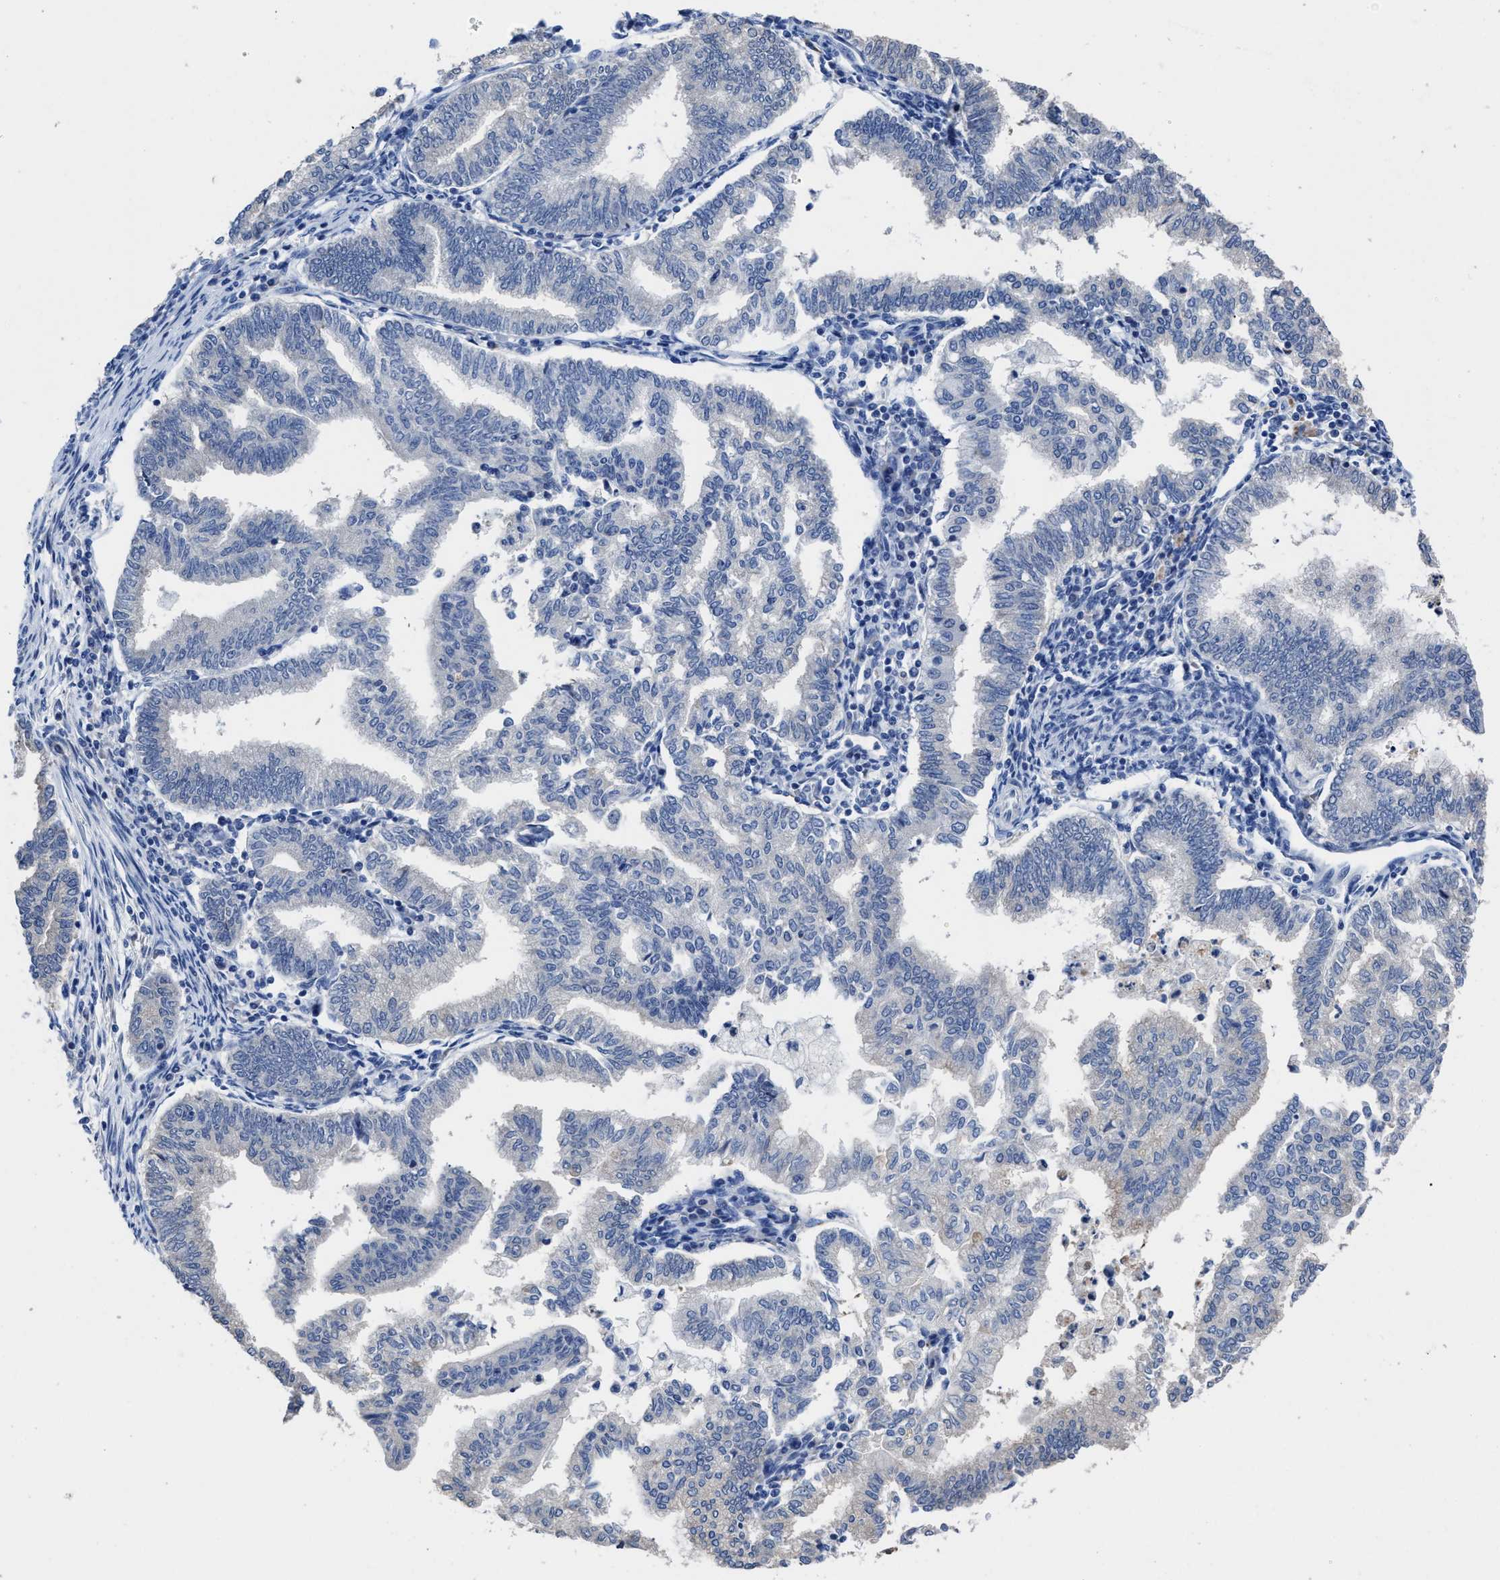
{"staining": {"intensity": "negative", "quantity": "none", "location": "none"}, "tissue": "endometrial cancer", "cell_type": "Tumor cells", "image_type": "cancer", "snomed": [{"axis": "morphology", "description": "Polyp, NOS"}, {"axis": "morphology", "description": "Adenocarcinoma, NOS"}, {"axis": "morphology", "description": "Adenoma, NOS"}, {"axis": "topography", "description": "Endometrium"}], "caption": "The photomicrograph shows no staining of tumor cells in endometrial cancer (adenocarcinoma).", "gene": "HOOK1", "patient": {"sex": "female", "age": 79}}